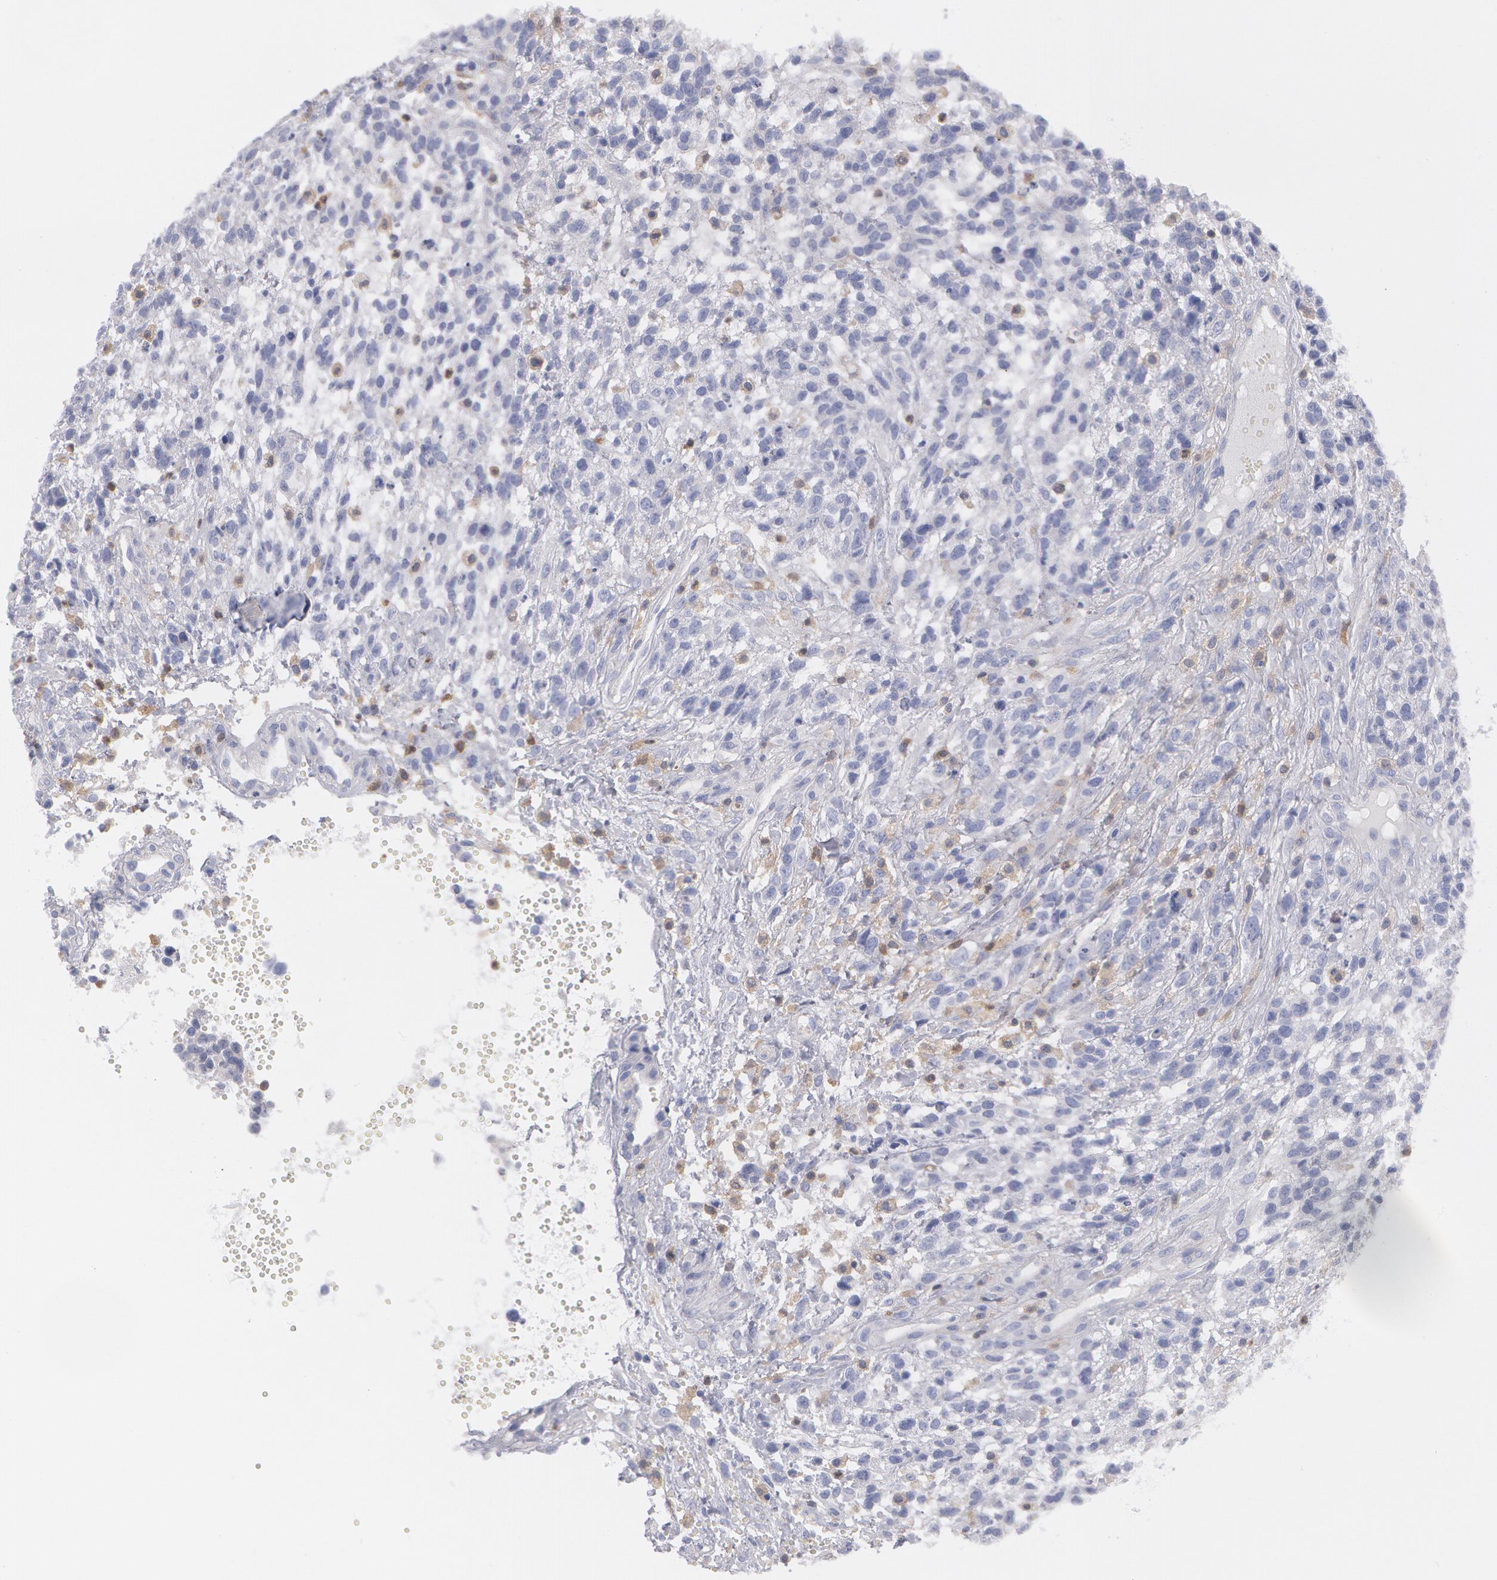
{"staining": {"intensity": "negative", "quantity": "none", "location": "none"}, "tissue": "glioma", "cell_type": "Tumor cells", "image_type": "cancer", "snomed": [{"axis": "morphology", "description": "Glioma, malignant, High grade"}, {"axis": "topography", "description": "Brain"}], "caption": "The histopathology image displays no significant staining in tumor cells of glioma.", "gene": "SYK", "patient": {"sex": "male", "age": 66}}